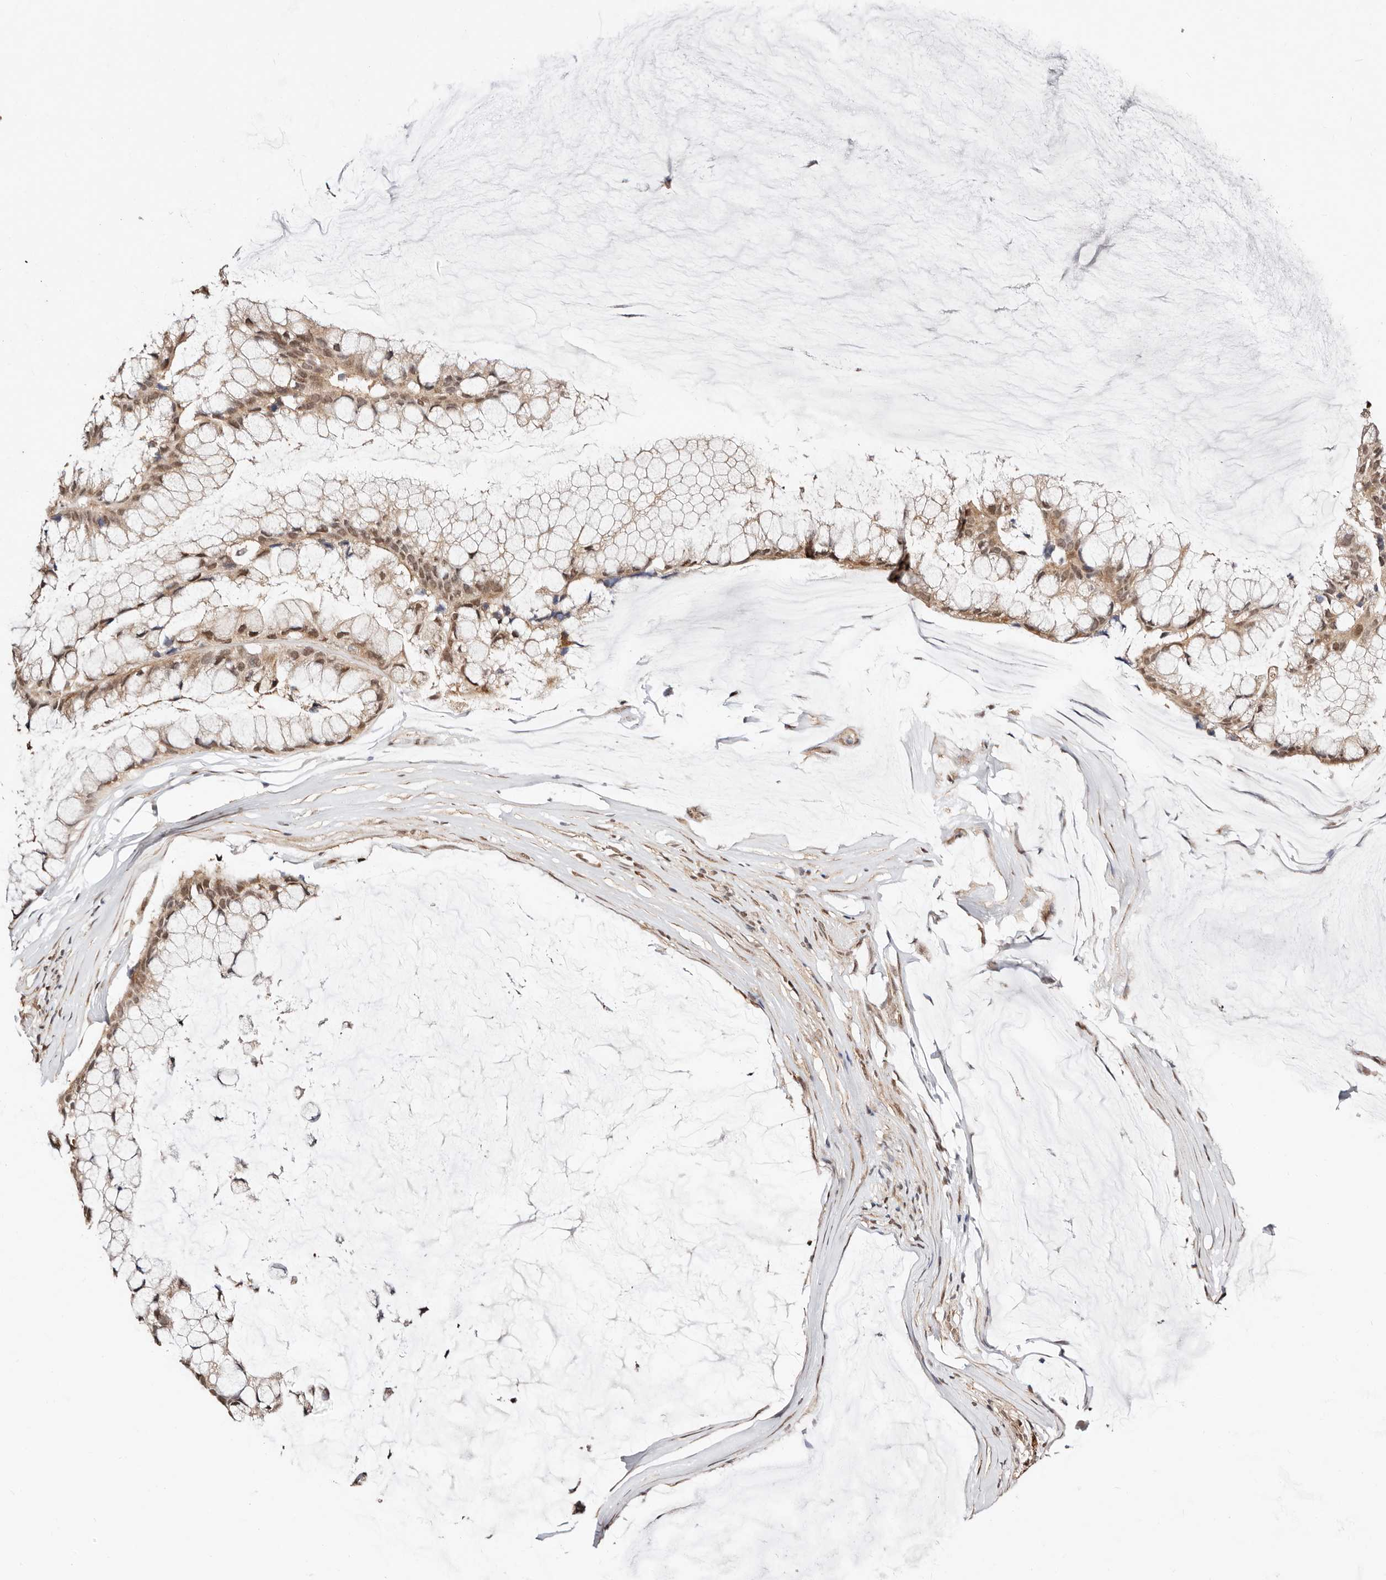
{"staining": {"intensity": "moderate", "quantity": ">75%", "location": "cytoplasmic/membranous,nuclear"}, "tissue": "ovarian cancer", "cell_type": "Tumor cells", "image_type": "cancer", "snomed": [{"axis": "morphology", "description": "Cystadenocarcinoma, mucinous, NOS"}, {"axis": "topography", "description": "Ovary"}], "caption": "Immunohistochemistry (IHC) micrograph of human ovarian cancer (mucinous cystadenocarcinoma) stained for a protein (brown), which reveals medium levels of moderate cytoplasmic/membranous and nuclear positivity in approximately >75% of tumor cells.", "gene": "CTNNBL1", "patient": {"sex": "female", "age": 39}}